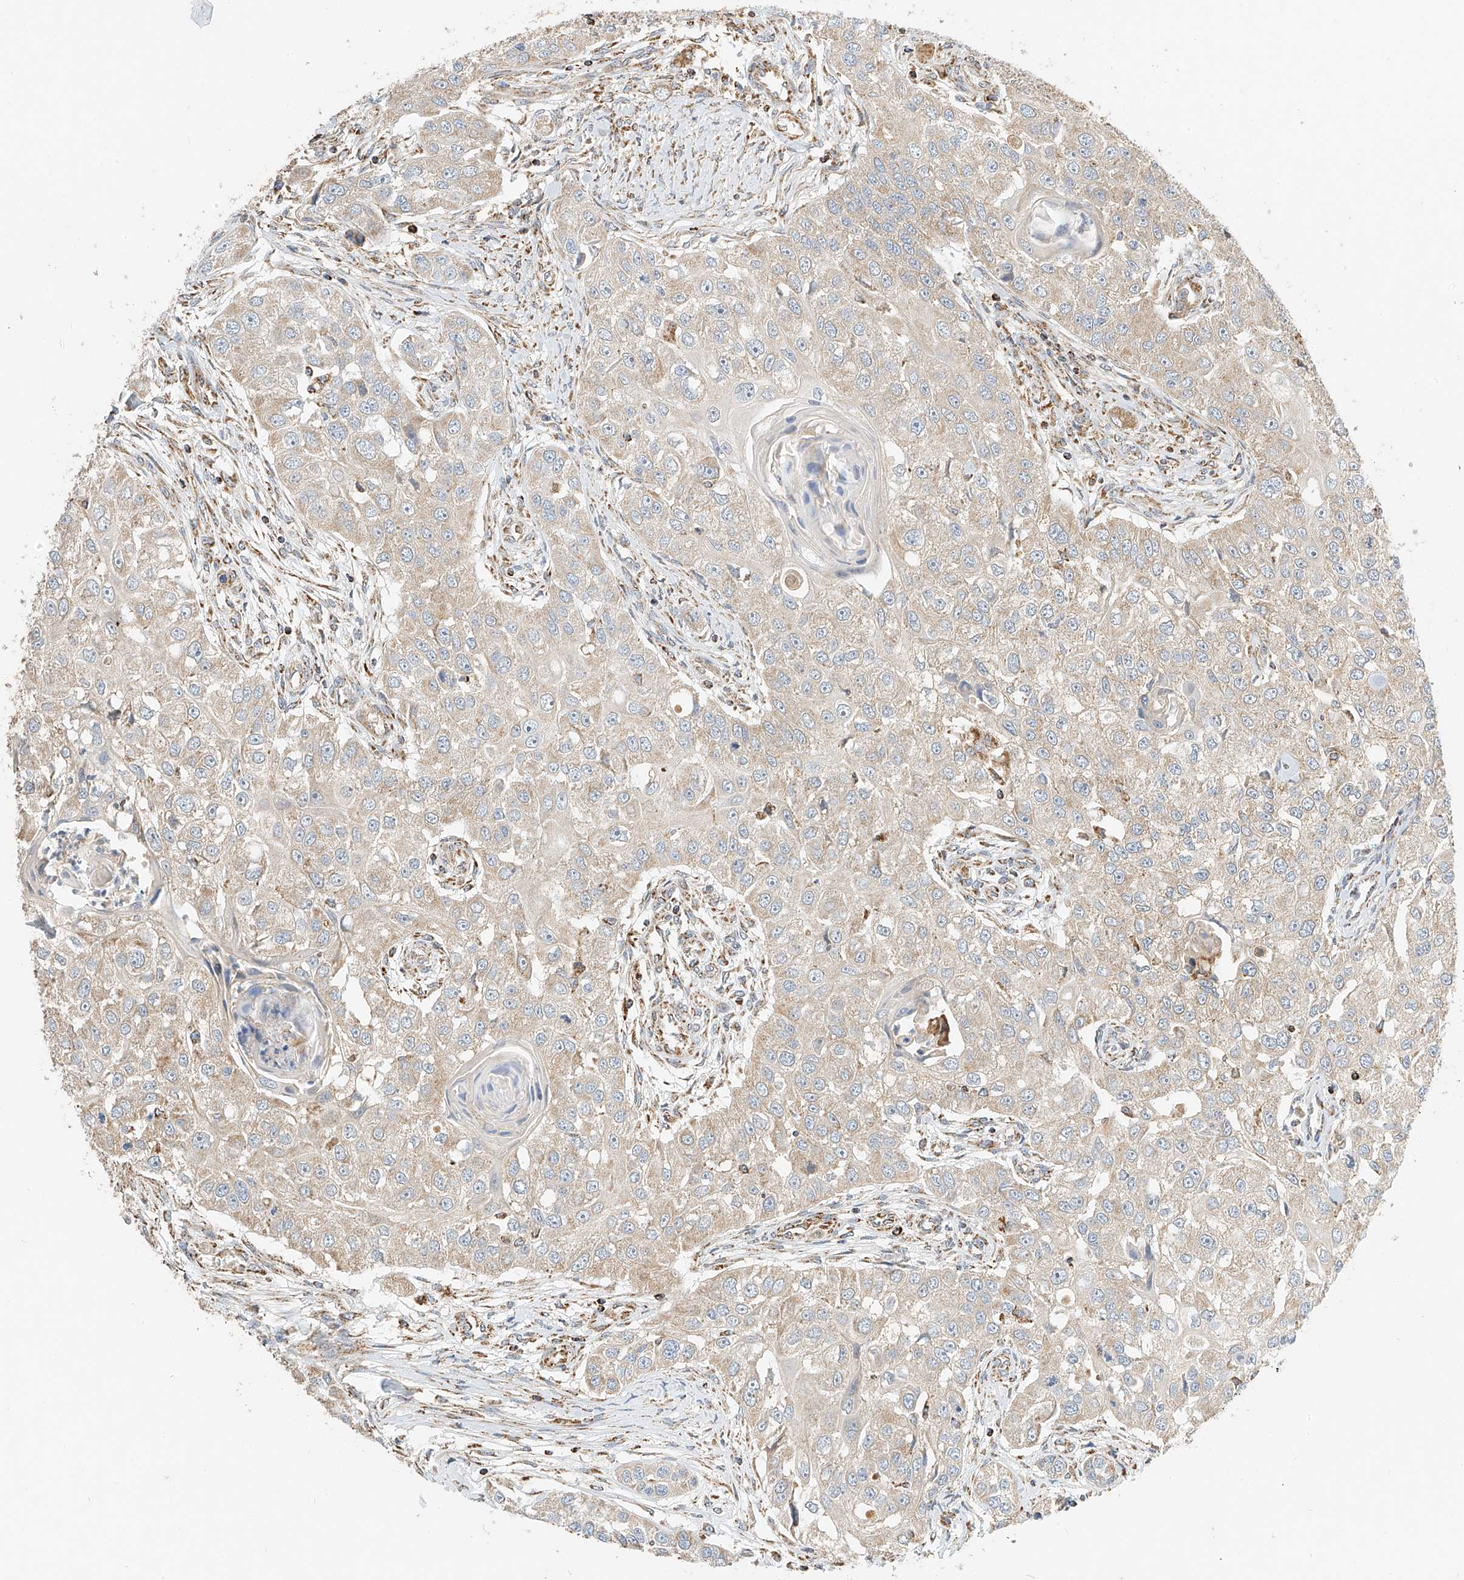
{"staining": {"intensity": "negative", "quantity": "none", "location": "none"}, "tissue": "head and neck cancer", "cell_type": "Tumor cells", "image_type": "cancer", "snomed": [{"axis": "morphology", "description": "Normal tissue, NOS"}, {"axis": "morphology", "description": "Squamous cell carcinoma, NOS"}, {"axis": "topography", "description": "Skeletal muscle"}, {"axis": "topography", "description": "Head-Neck"}], "caption": "Tumor cells are negative for protein expression in human head and neck cancer (squamous cell carcinoma).", "gene": "YIPF7", "patient": {"sex": "male", "age": 51}}